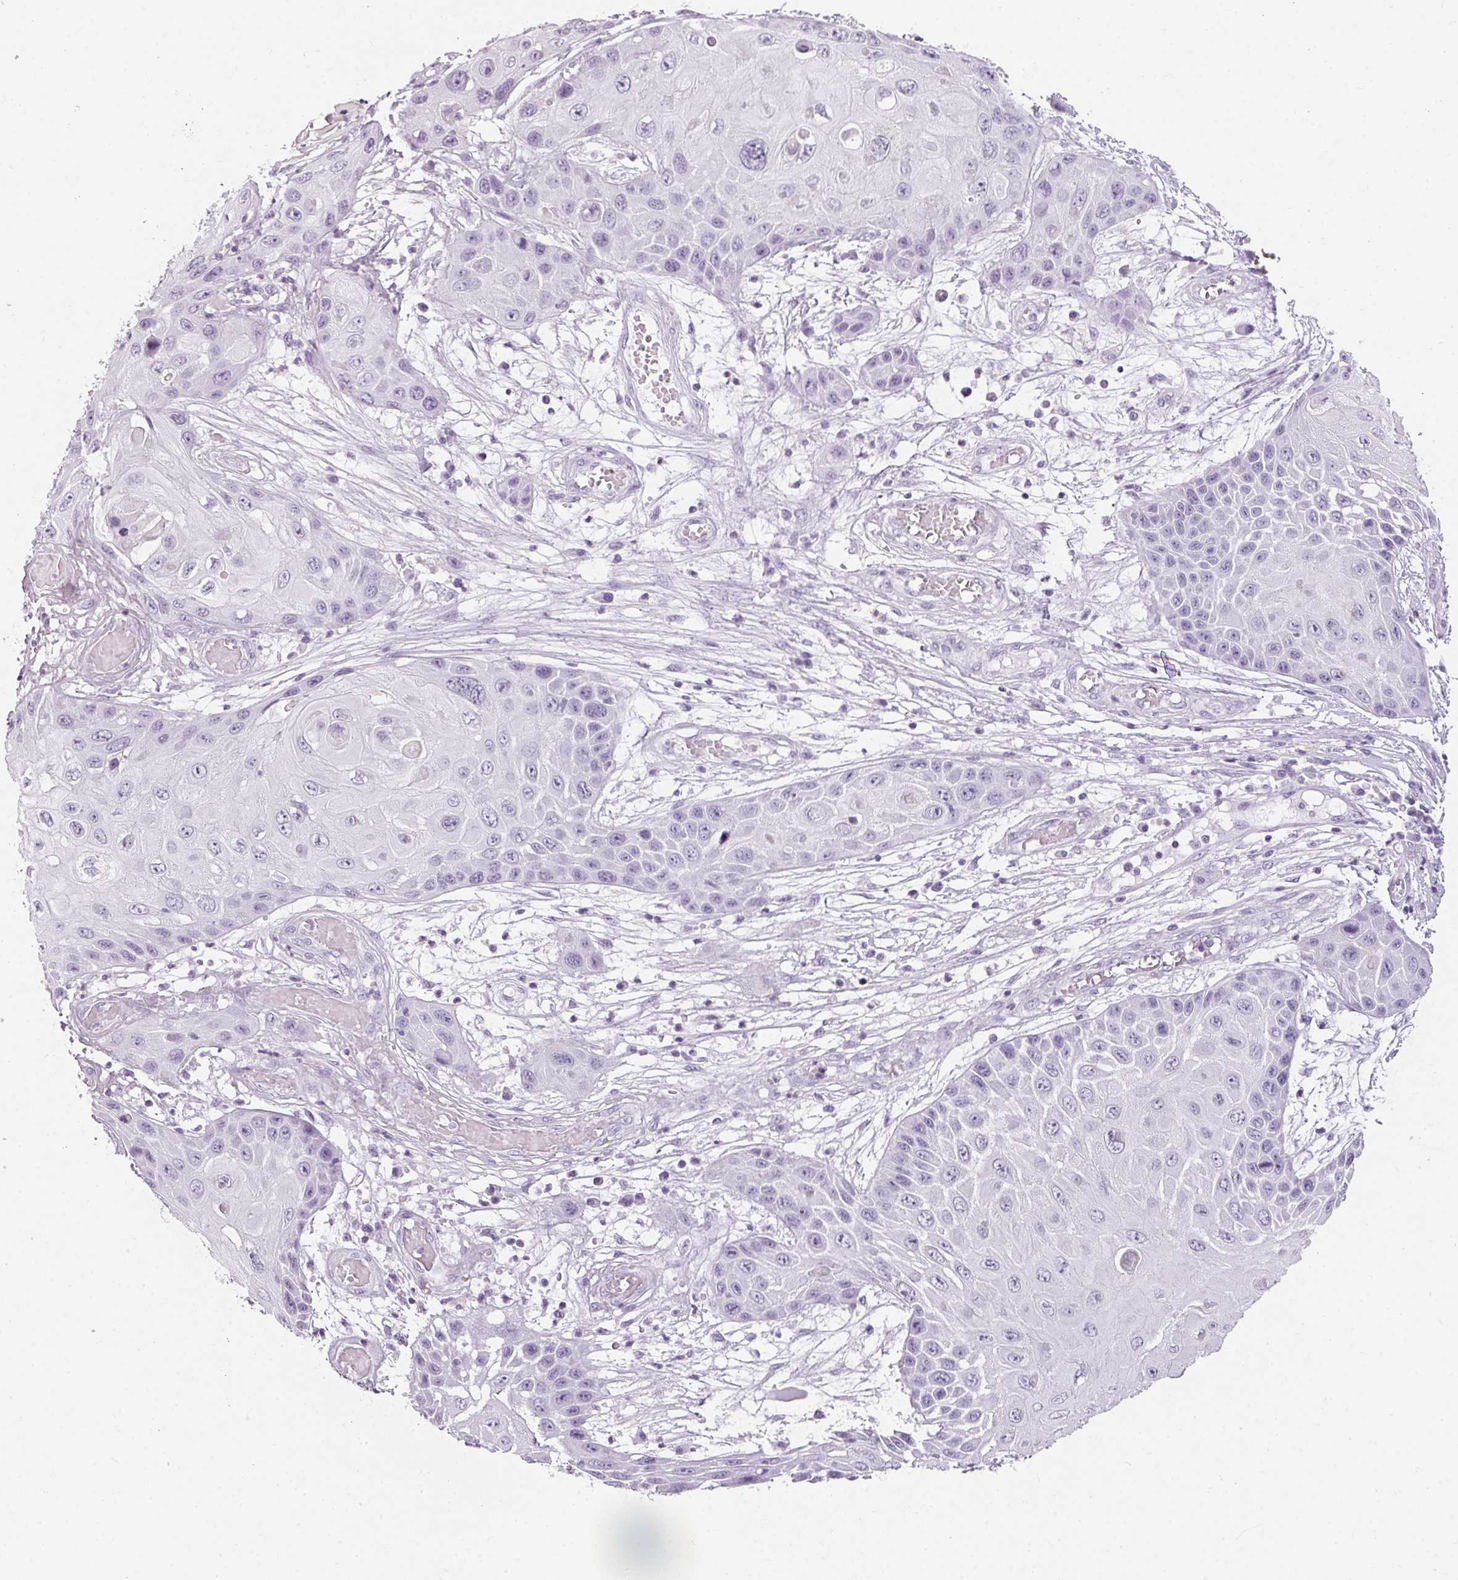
{"staining": {"intensity": "negative", "quantity": "none", "location": "none"}, "tissue": "skin cancer", "cell_type": "Tumor cells", "image_type": "cancer", "snomed": [{"axis": "morphology", "description": "Squamous cell carcinoma, NOS"}, {"axis": "topography", "description": "Skin"}, {"axis": "topography", "description": "Vulva"}], "caption": "DAB (3,3'-diaminobenzidine) immunohistochemical staining of squamous cell carcinoma (skin) reveals no significant positivity in tumor cells.", "gene": "TMEM42", "patient": {"sex": "female", "age": 44}}